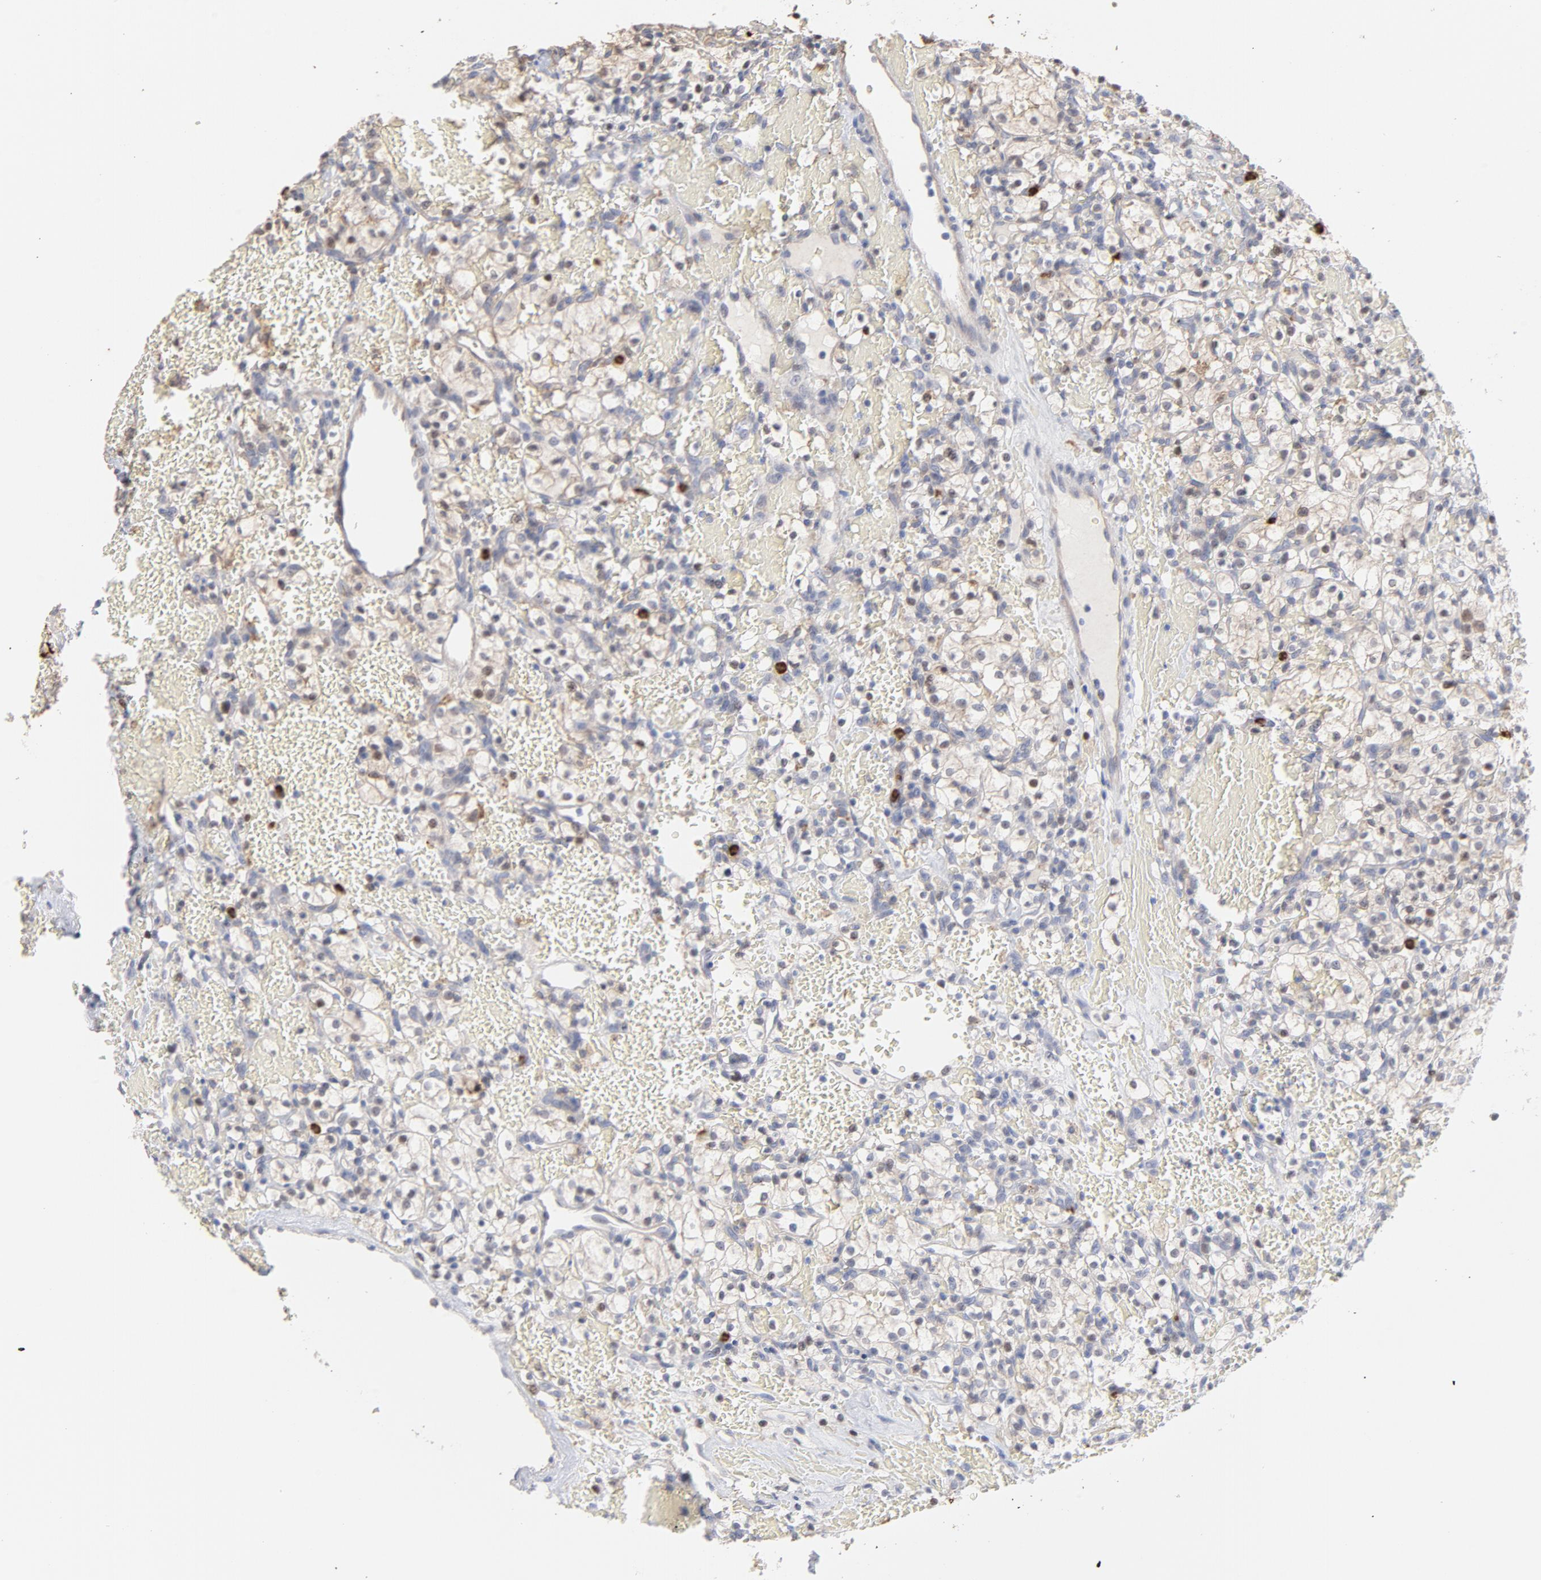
{"staining": {"intensity": "moderate", "quantity": "25%-75%", "location": "cytoplasmic/membranous,nuclear"}, "tissue": "renal cancer", "cell_type": "Tumor cells", "image_type": "cancer", "snomed": [{"axis": "morphology", "description": "Adenocarcinoma, NOS"}, {"axis": "topography", "description": "Kidney"}], "caption": "Renal cancer was stained to show a protein in brown. There is medium levels of moderate cytoplasmic/membranous and nuclear positivity in approximately 25%-75% of tumor cells. (DAB = brown stain, brightfield microscopy at high magnification).", "gene": "PNMA1", "patient": {"sex": "female", "age": 60}}